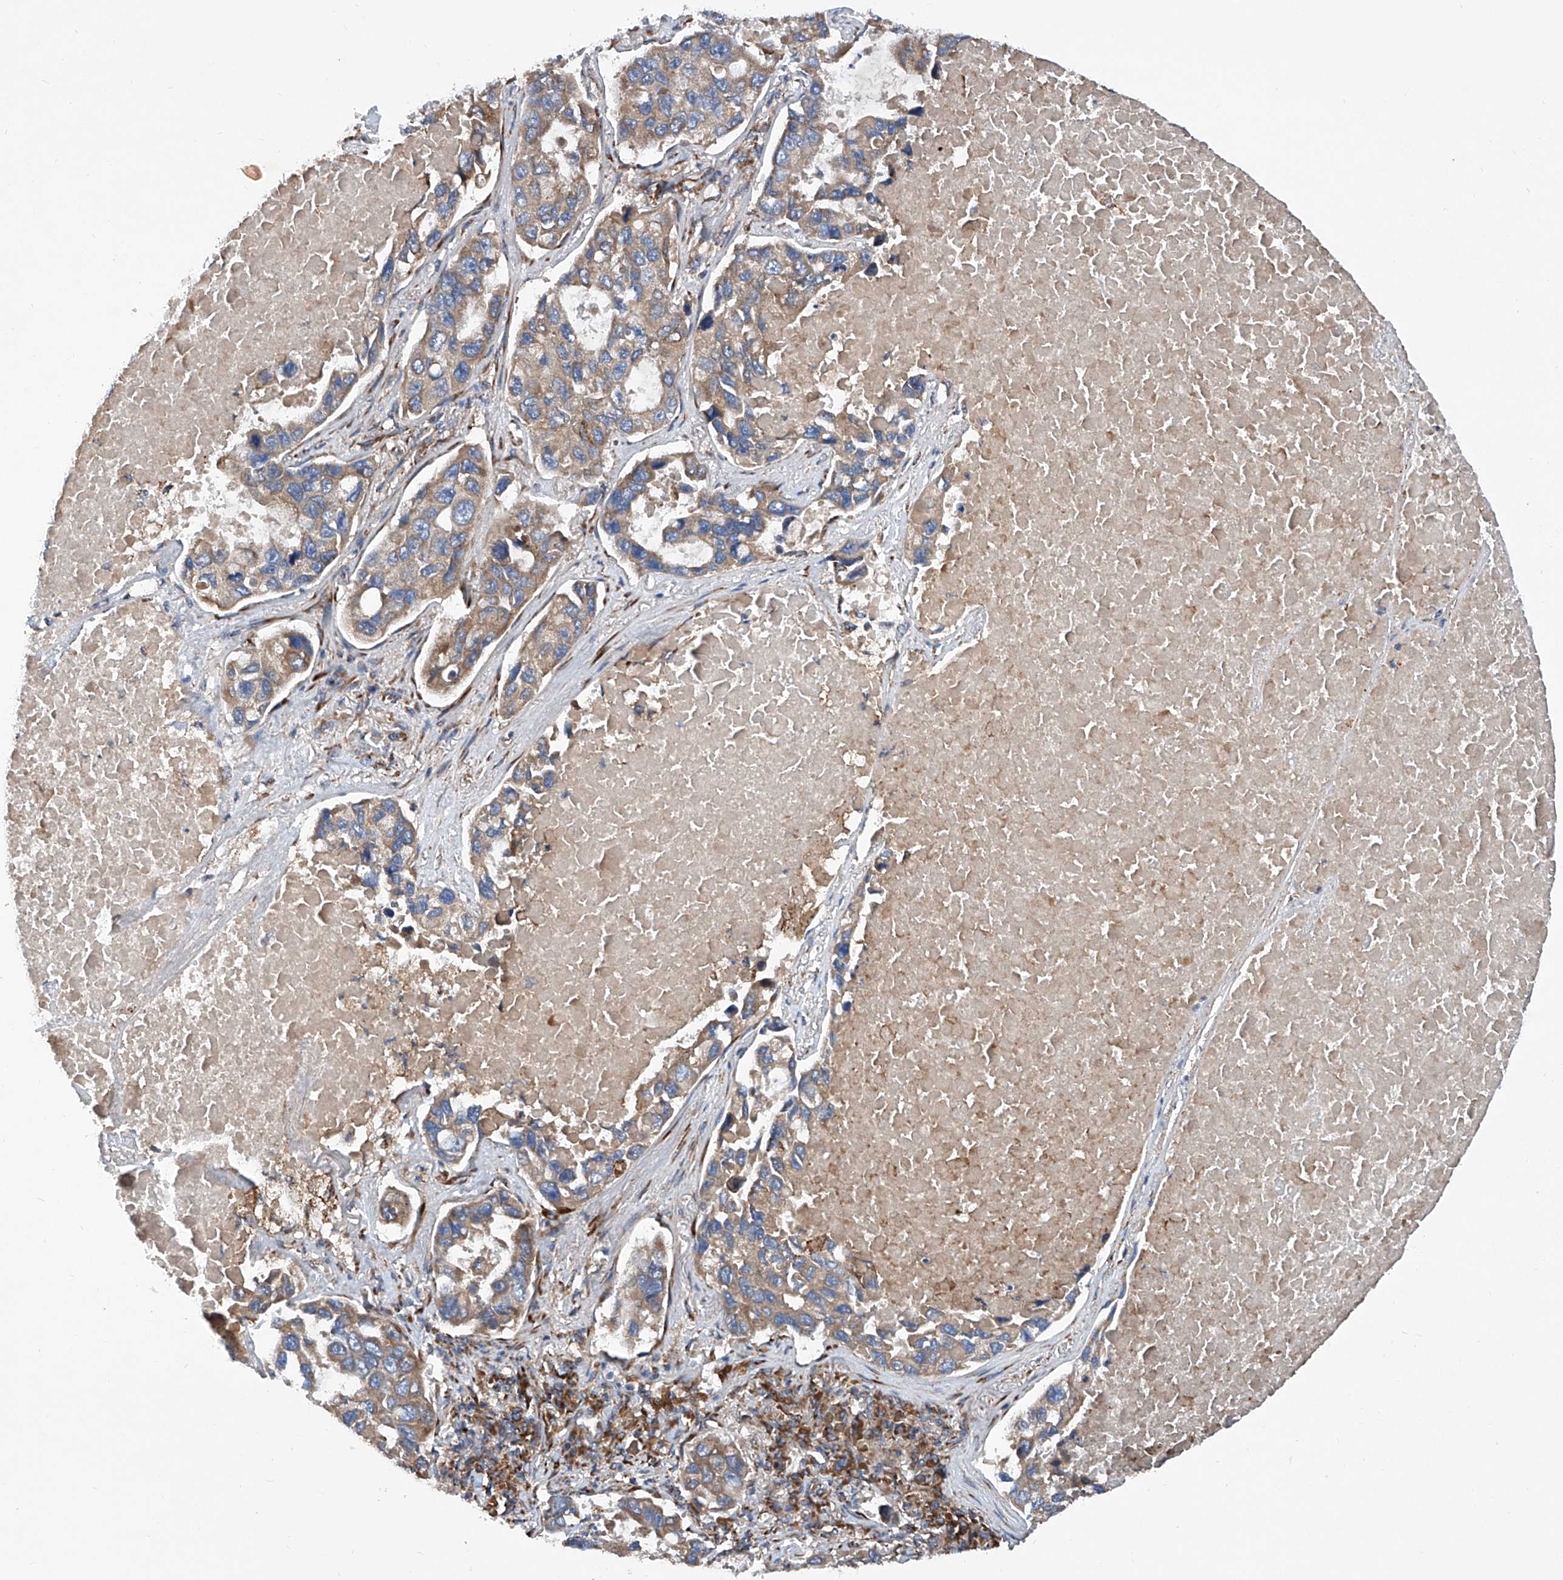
{"staining": {"intensity": "moderate", "quantity": ">75%", "location": "cytoplasmic/membranous"}, "tissue": "lung cancer", "cell_type": "Tumor cells", "image_type": "cancer", "snomed": [{"axis": "morphology", "description": "Adenocarcinoma, NOS"}, {"axis": "topography", "description": "Lung"}], "caption": "Human lung adenocarcinoma stained for a protein (brown) demonstrates moderate cytoplasmic/membranous positive positivity in approximately >75% of tumor cells.", "gene": "ASCC3", "patient": {"sex": "male", "age": 64}}